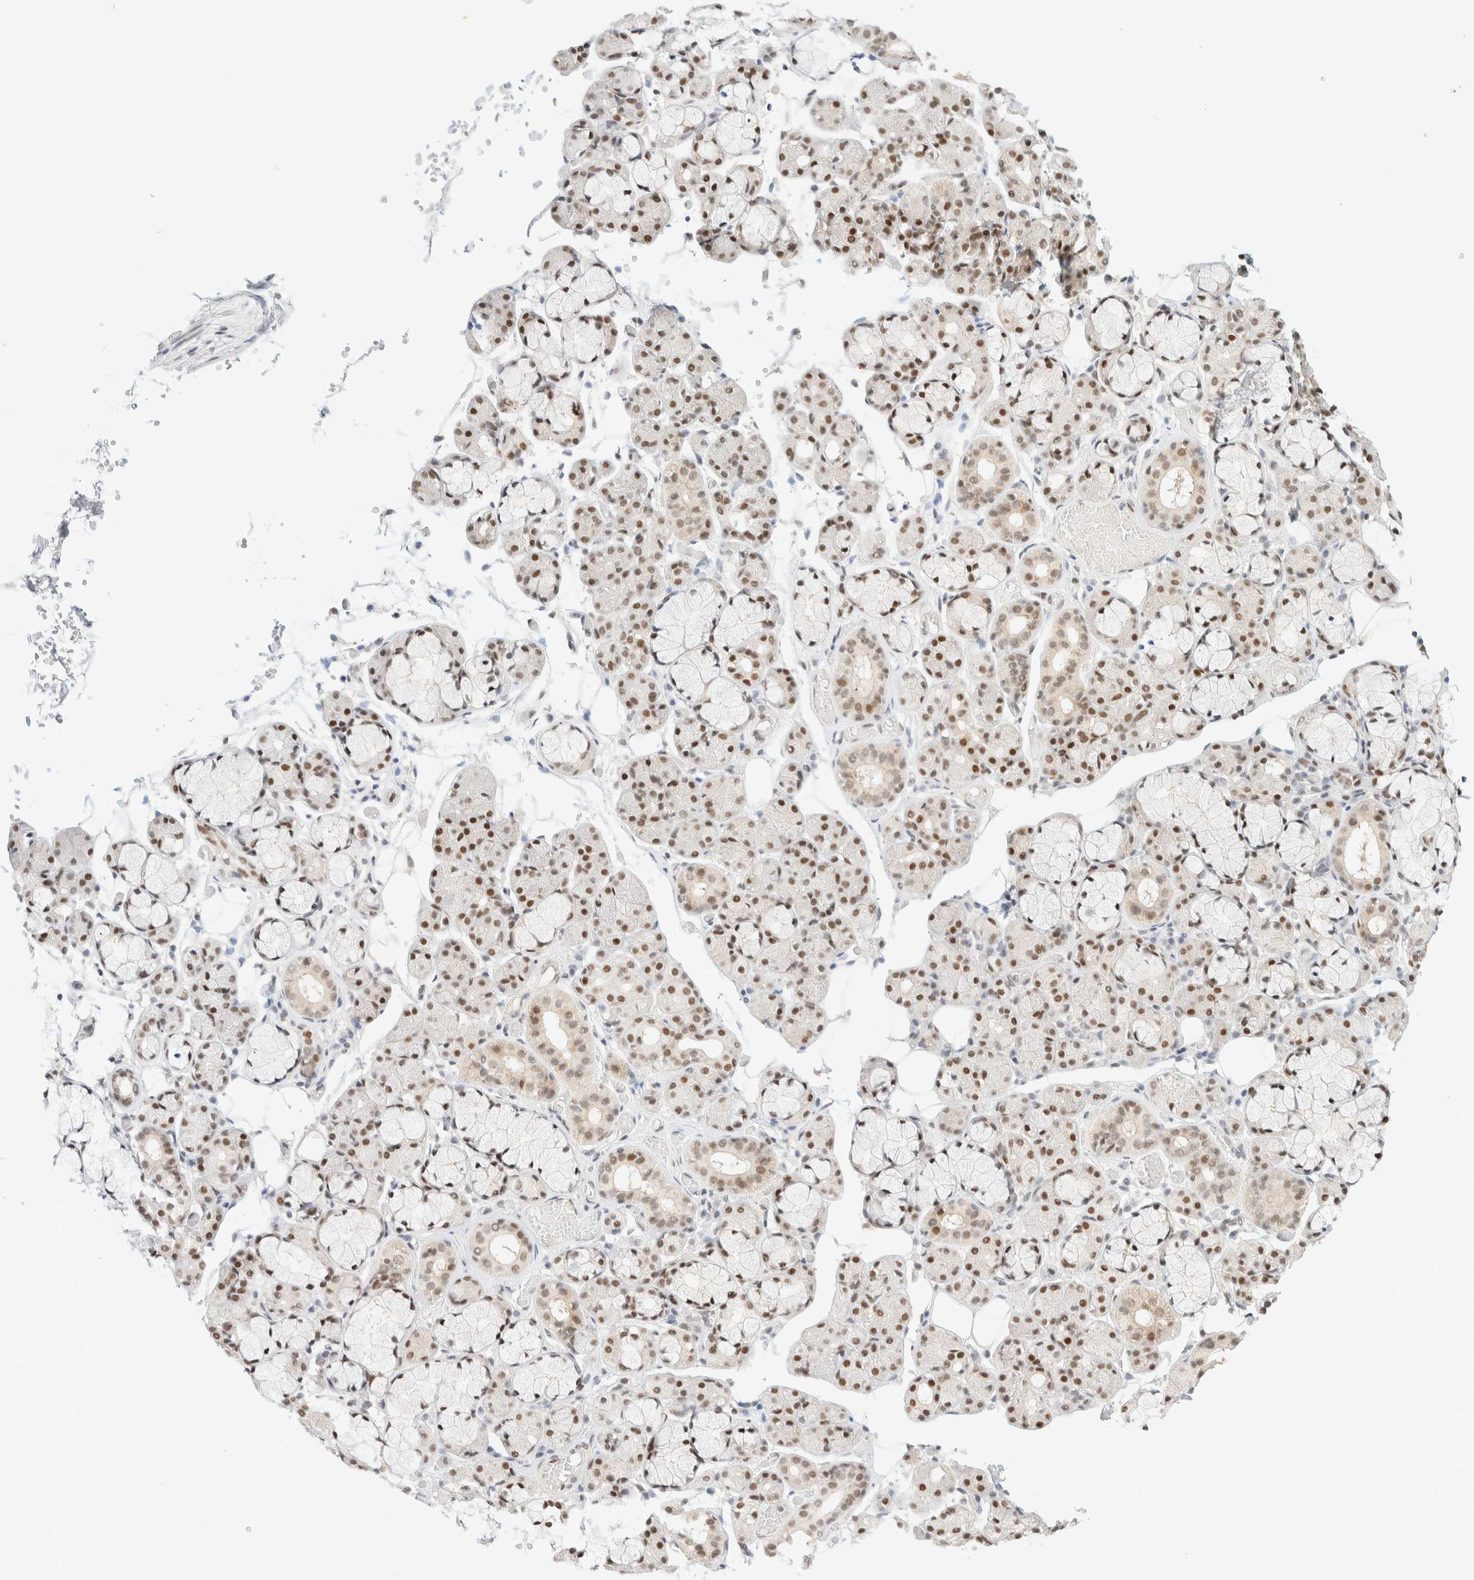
{"staining": {"intensity": "moderate", "quantity": "25%-75%", "location": "nuclear"}, "tissue": "salivary gland", "cell_type": "Glandular cells", "image_type": "normal", "snomed": [{"axis": "morphology", "description": "Normal tissue, NOS"}, {"axis": "topography", "description": "Salivary gland"}], "caption": "The histopathology image displays immunohistochemical staining of normal salivary gland. There is moderate nuclear expression is present in approximately 25%-75% of glandular cells.", "gene": "PYGO2", "patient": {"sex": "male", "age": 63}}